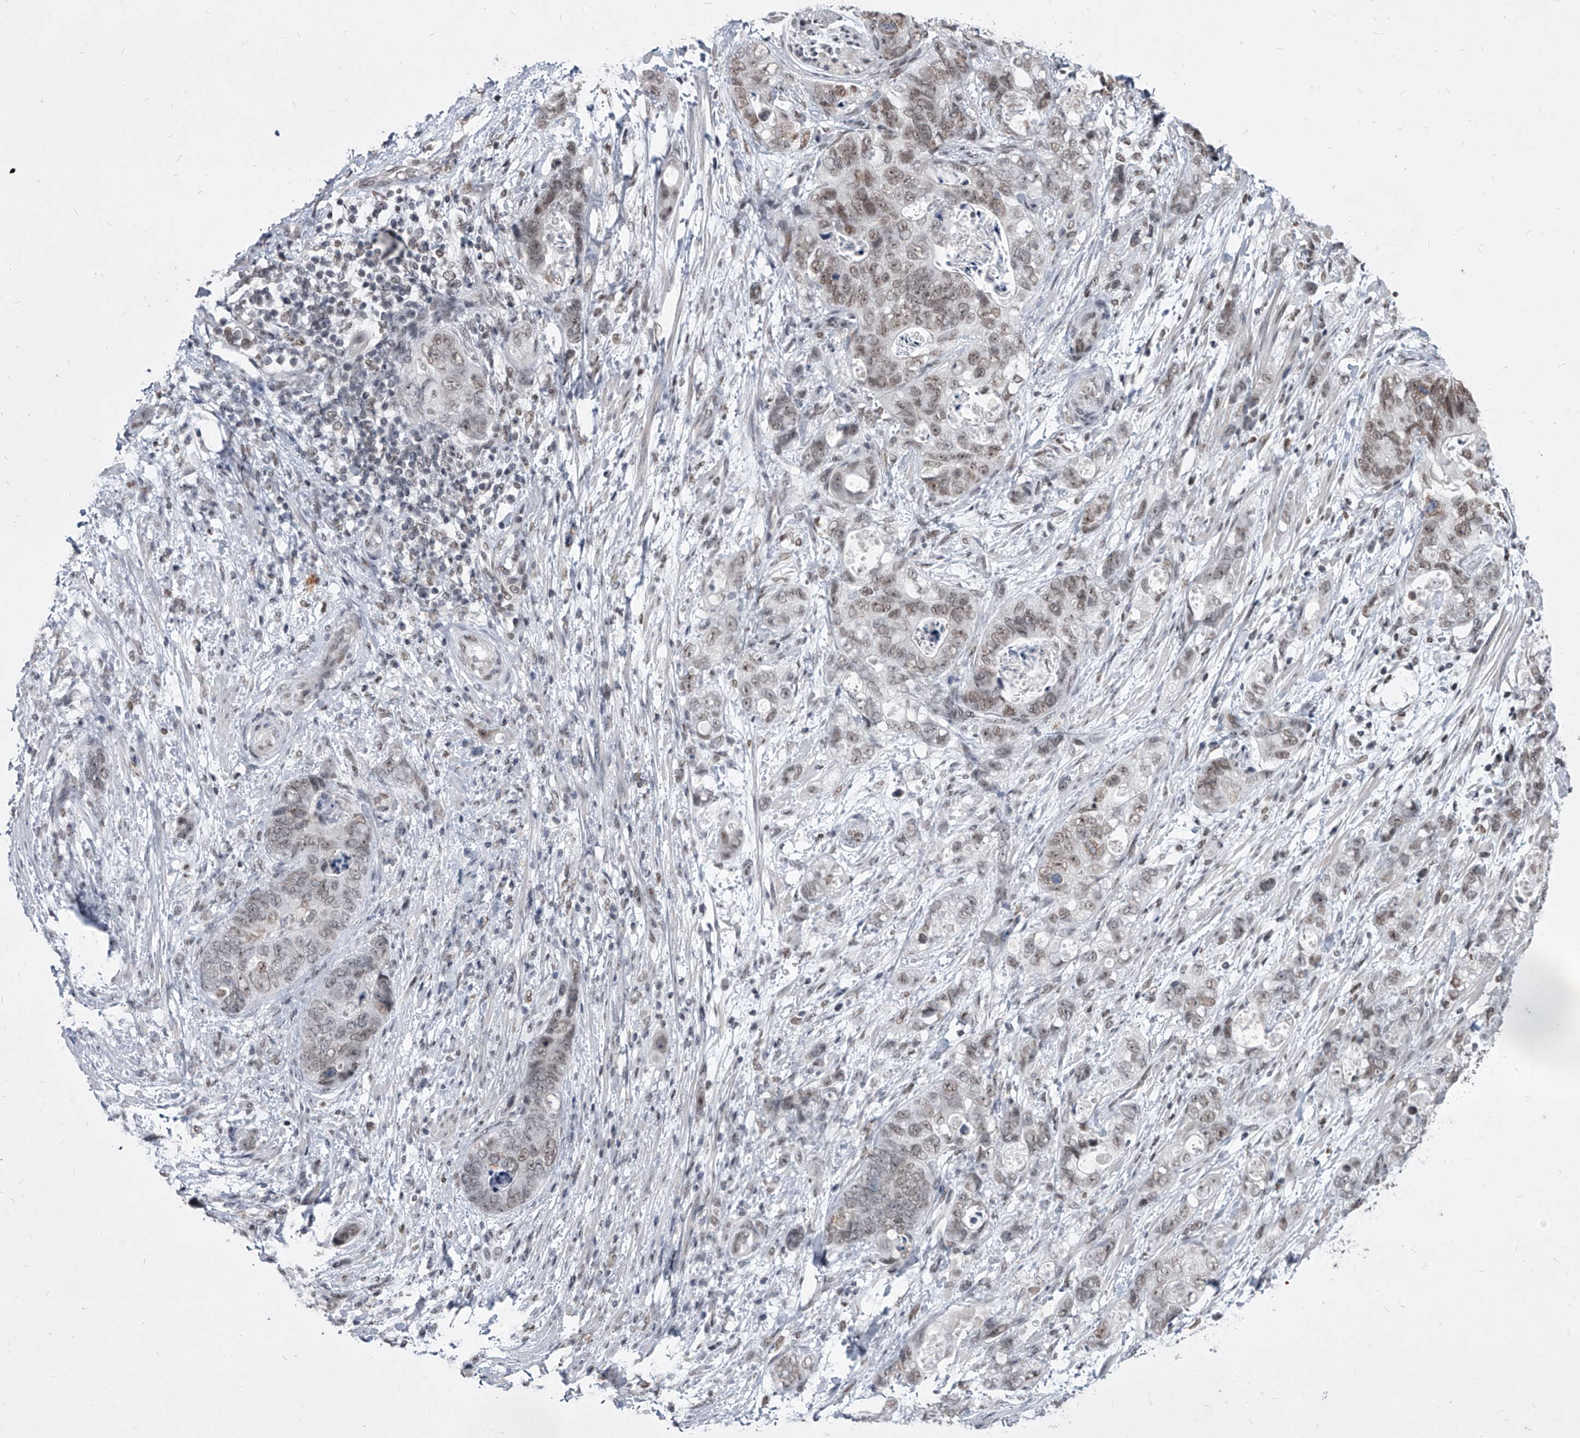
{"staining": {"intensity": "weak", "quantity": ">75%", "location": "nuclear"}, "tissue": "stomach cancer", "cell_type": "Tumor cells", "image_type": "cancer", "snomed": [{"axis": "morphology", "description": "Normal tissue, NOS"}, {"axis": "morphology", "description": "Adenocarcinoma, NOS"}, {"axis": "topography", "description": "Stomach"}], "caption": "Stomach cancer (adenocarcinoma) stained with a brown dye reveals weak nuclear positive staining in about >75% of tumor cells.", "gene": "PPIL4", "patient": {"sex": "female", "age": 89}}